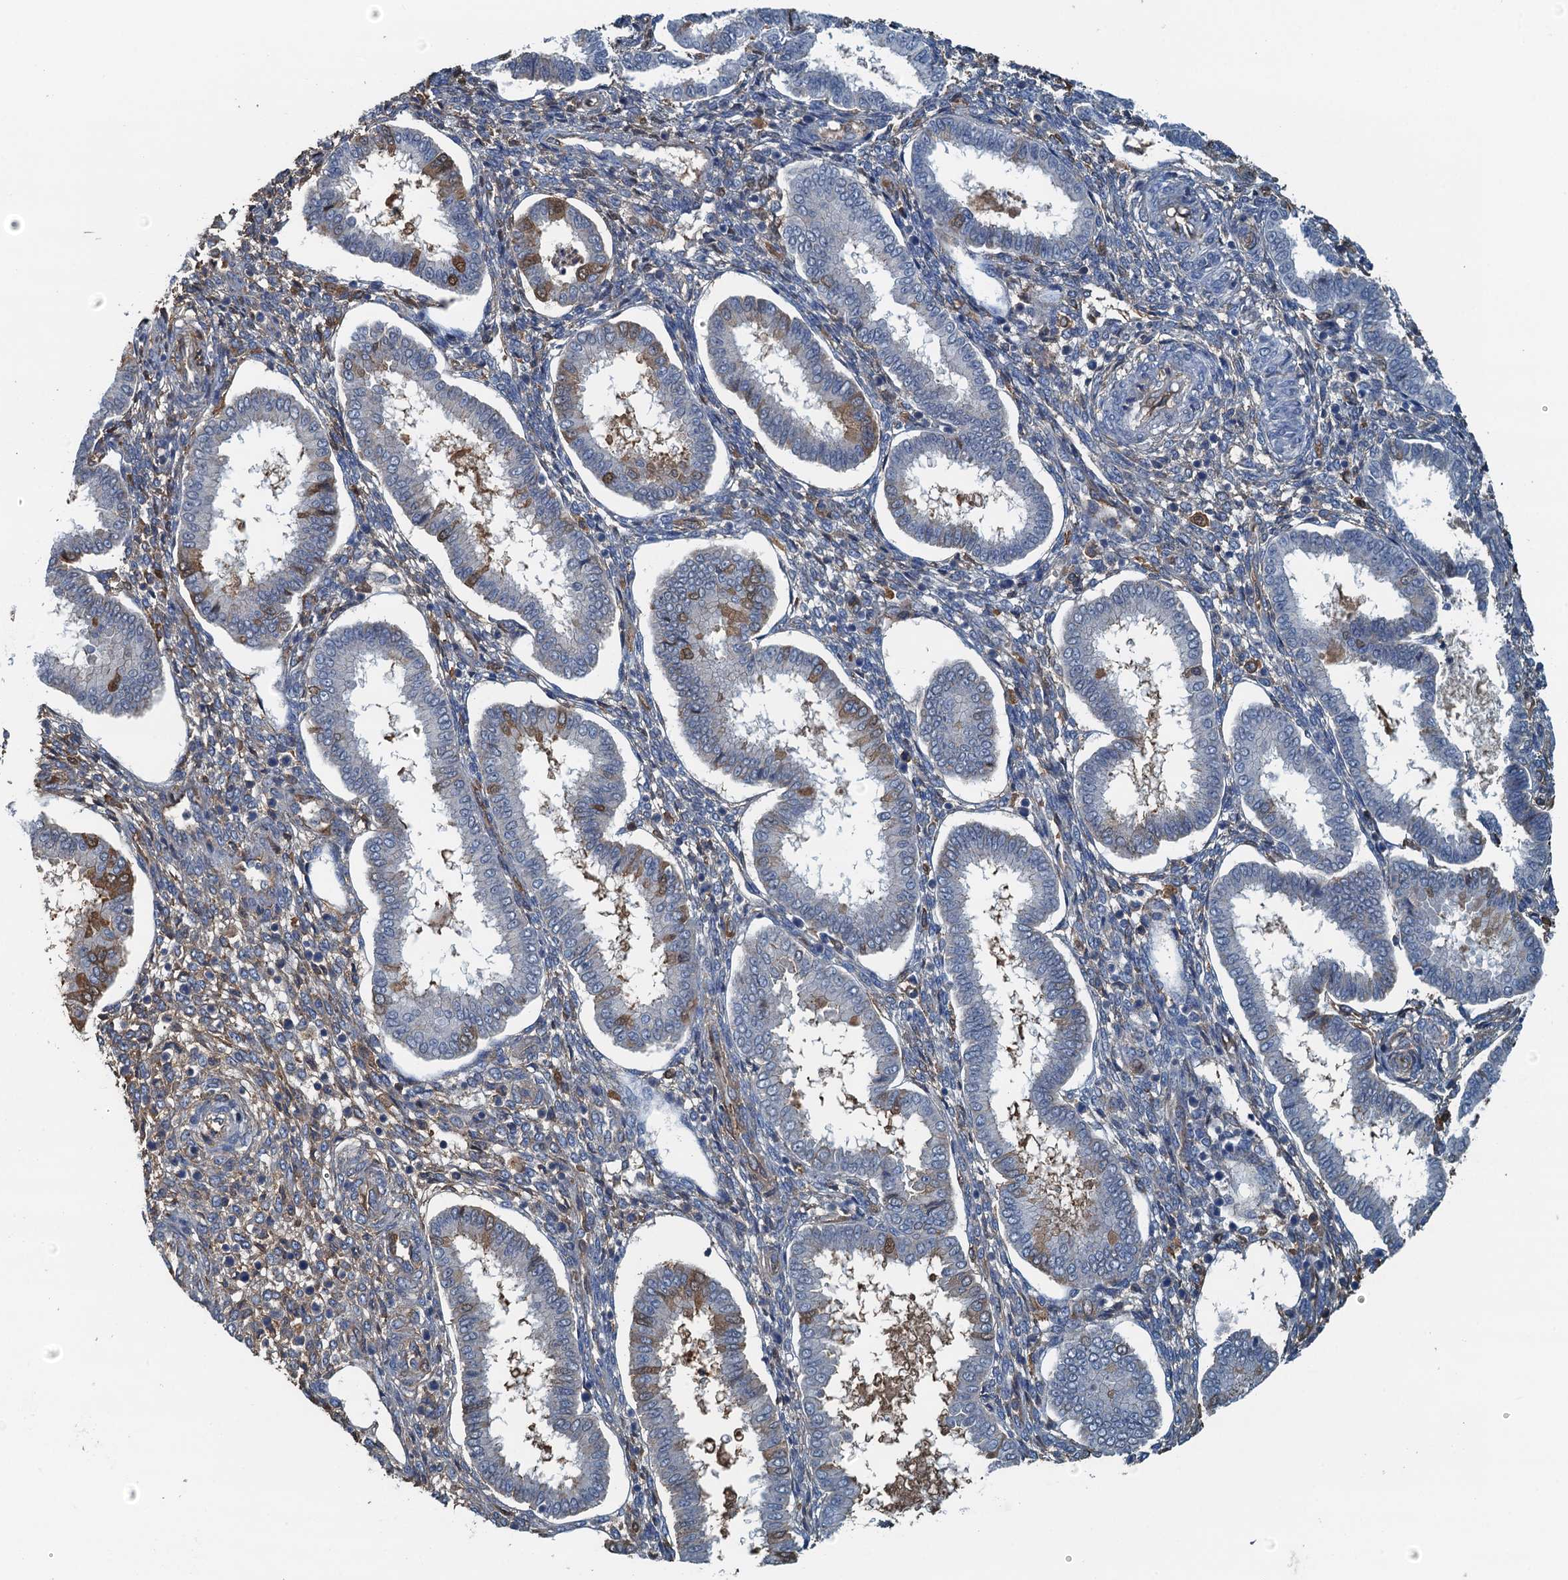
{"staining": {"intensity": "weak", "quantity": "<25%", "location": "cytoplasmic/membranous"}, "tissue": "endometrium", "cell_type": "Cells in endometrial stroma", "image_type": "normal", "snomed": [{"axis": "morphology", "description": "Normal tissue, NOS"}, {"axis": "topography", "description": "Endometrium"}], "caption": "This is an immunohistochemistry image of normal human endometrium. There is no expression in cells in endometrial stroma.", "gene": "LSM14B", "patient": {"sex": "female", "age": 24}}